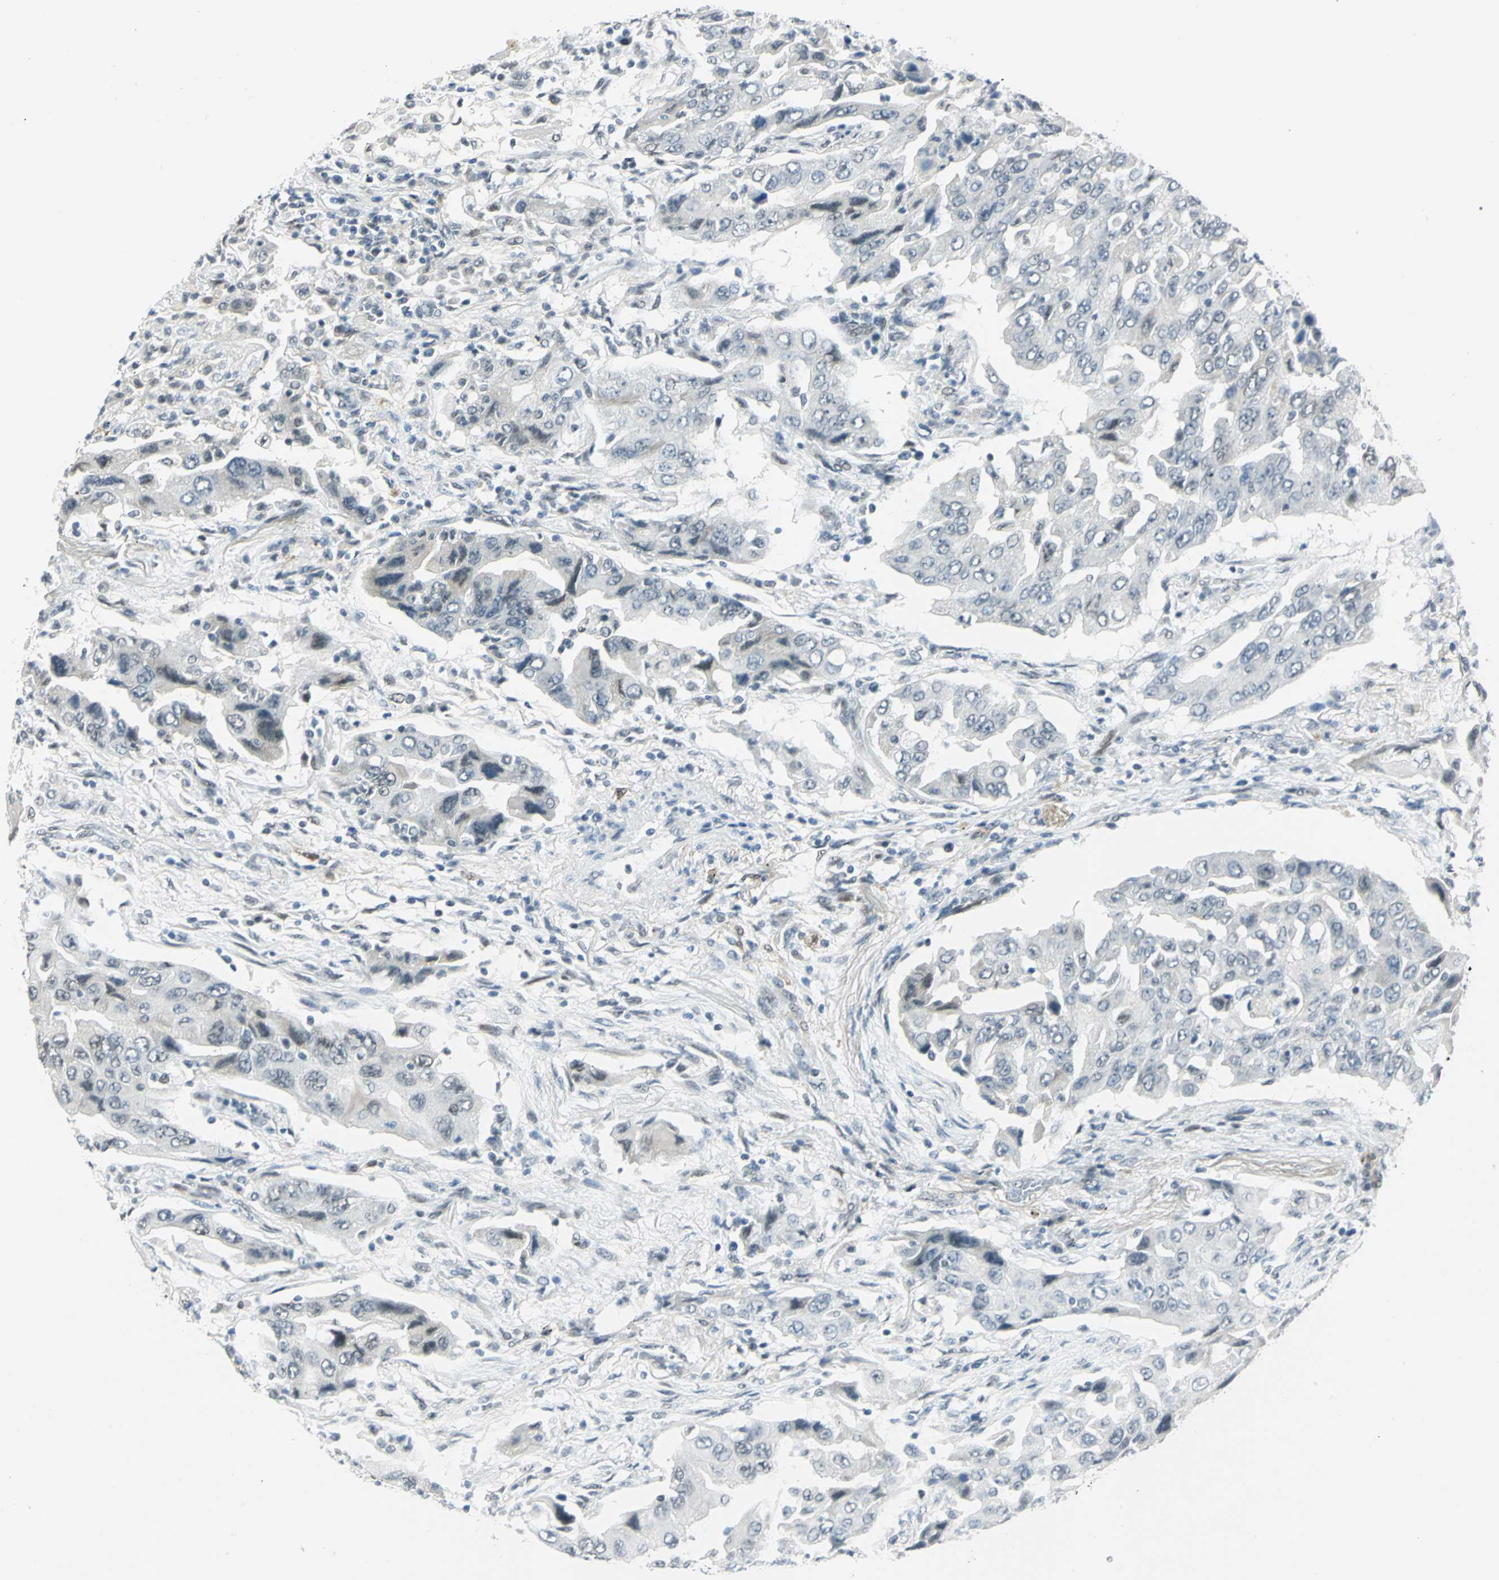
{"staining": {"intensity": "weak", "quantity": "<25%", "location": "cytoplasmic/membranous"}, "tissue": "lung cancer", "cell_type": "Tumor cells", "image_type": "cancer", "snomed": [{"axis": "morphology", "description": "Adenocarcinoma, NOS"}, {"axis": "topography", "description": "Lung"}], "caption": "Photomicrograph shows no protein positivity in tumor cells of lung cancer tissue.", "gene": "MTMR10", "patient": {"sex": "female", "age": 65}}